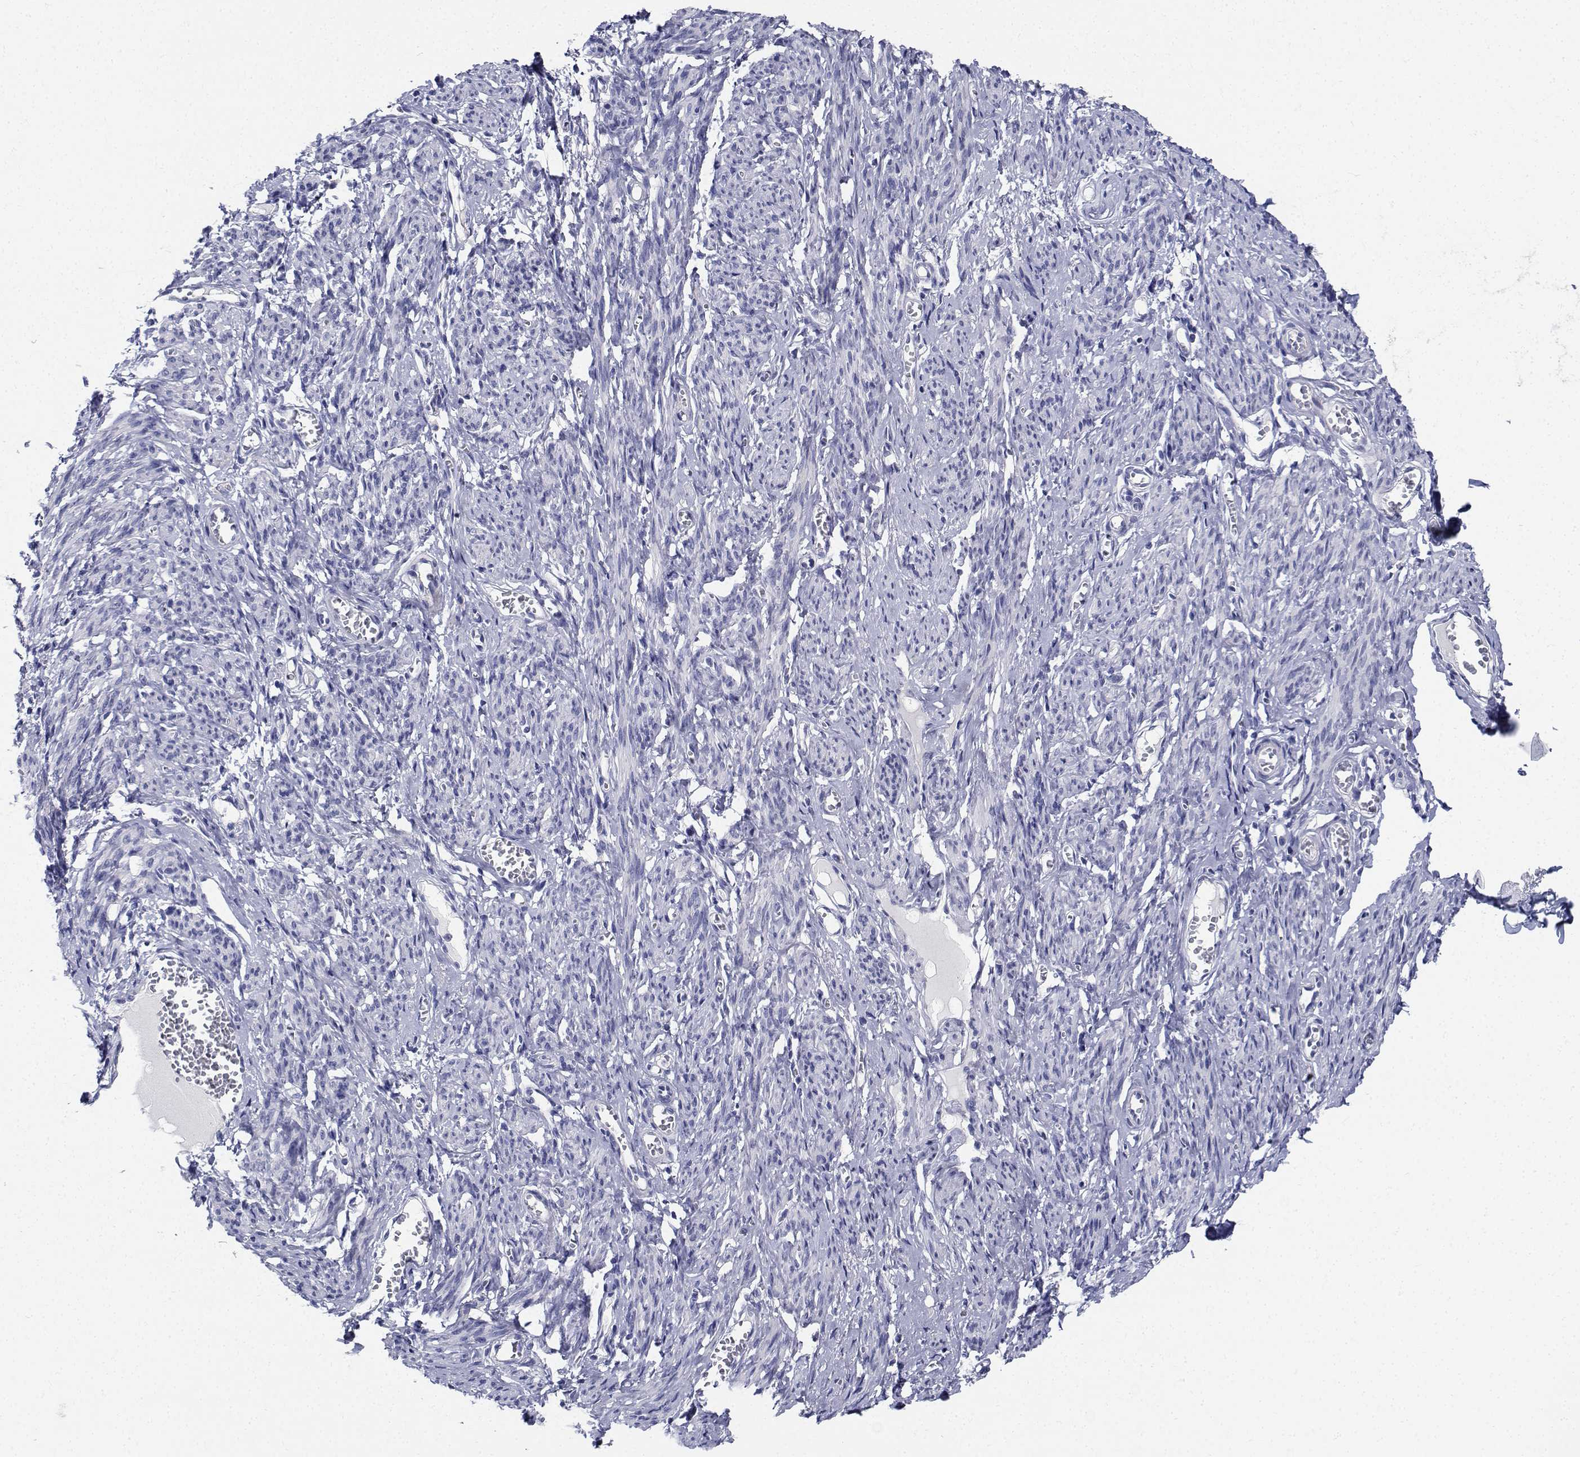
{"staining": {"intensity": "negative", "quantity": "none", "location": "none"}, "tissue": "smooth muscle", "cell_type": "Smooth muscle cells", "image_type": "normal", "snomed": [{"axis": "morphology", "description": "Normal tissue, NOS"}, {"axis": "topography", "description": "Smooth muscle"}], "caption": "The immunohistochemistry photomicrograph has no significant staining in smooth muscle cells of smooth muscle. (DAB immunohistochemistry with hematoxylin counter stain).", "gene": "CDHR3", "patient": {"sex": "female", "age": 65}}